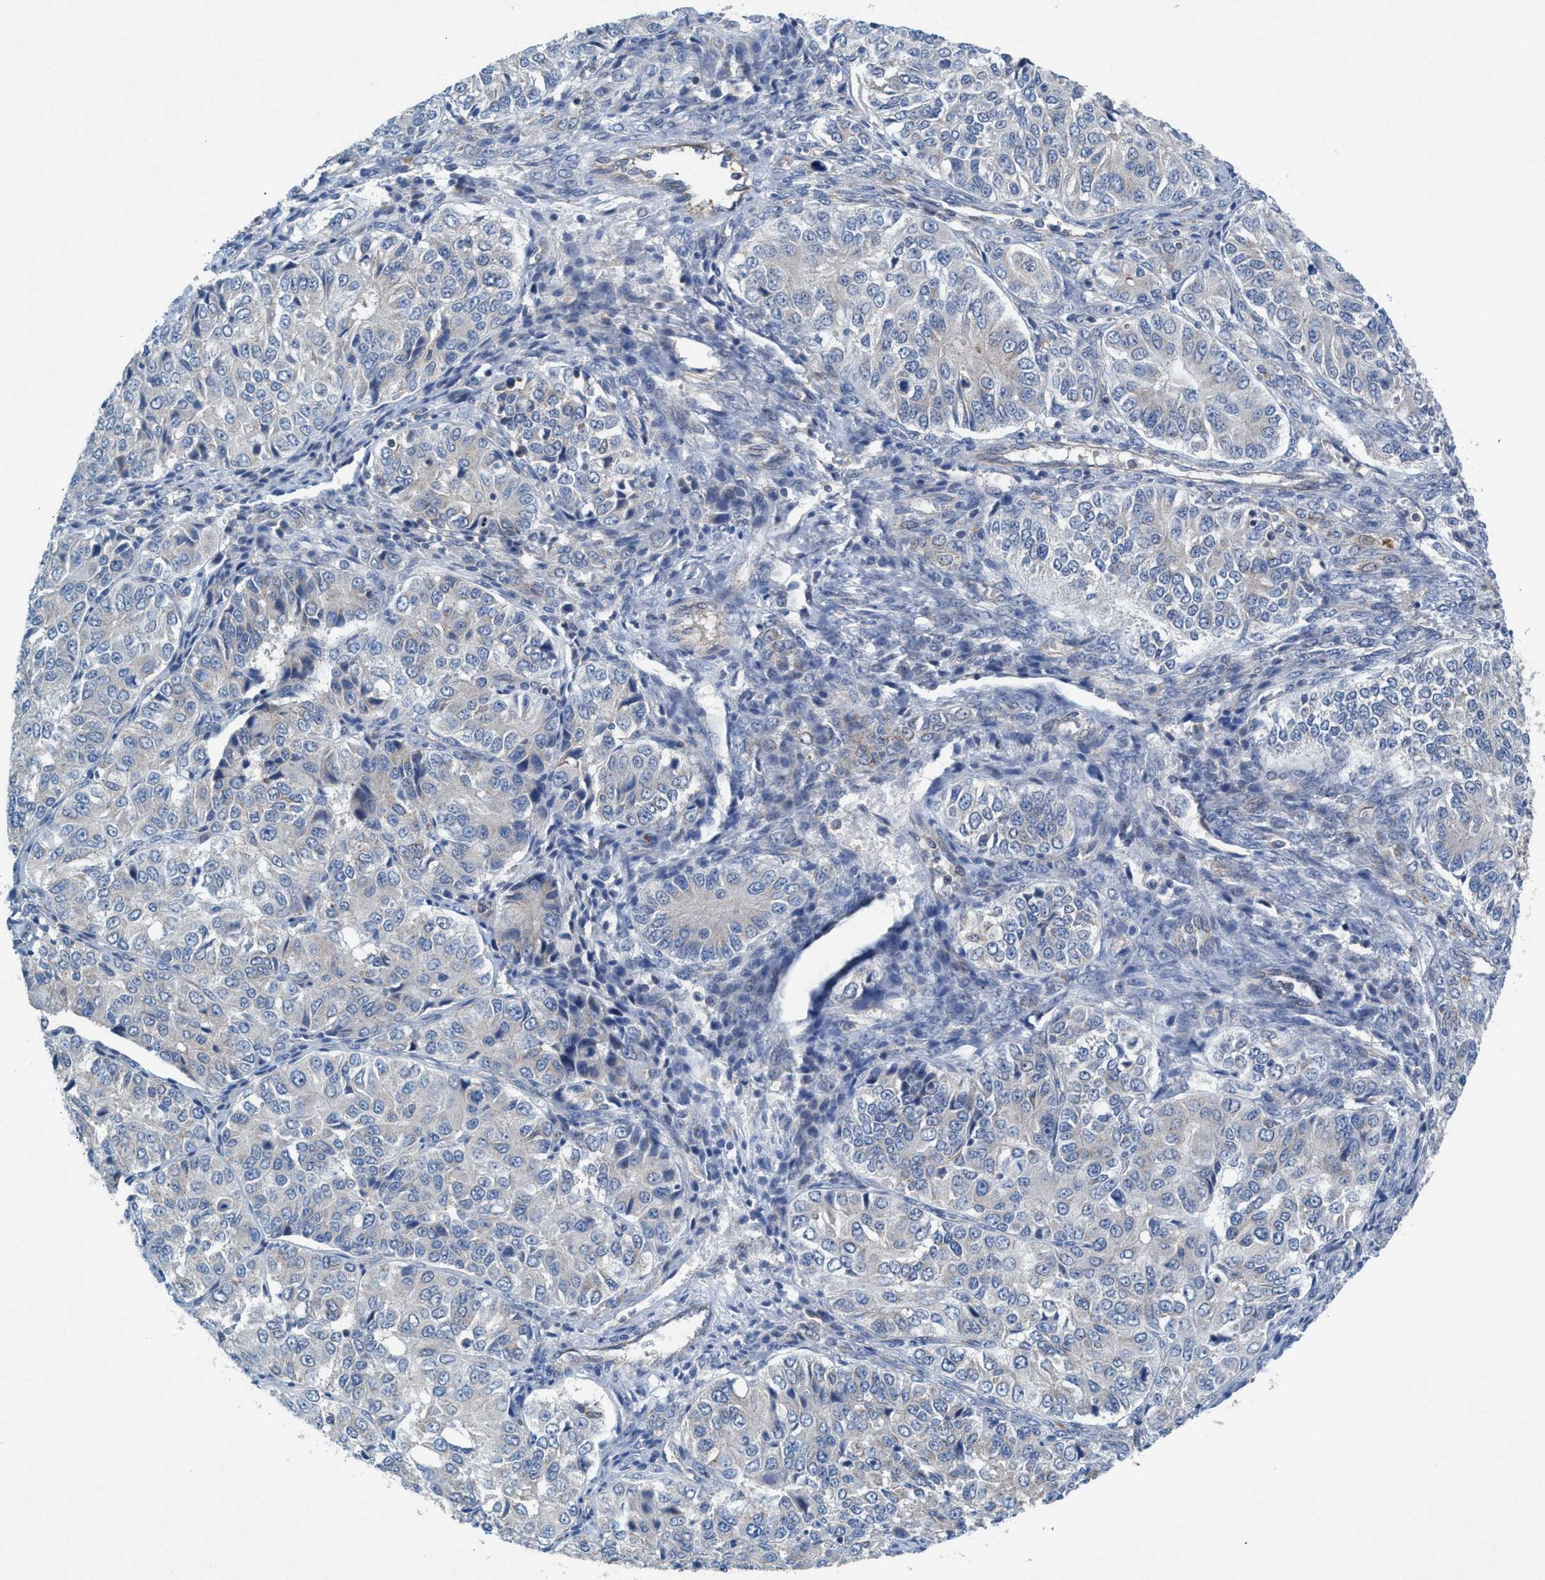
{"staining": {"intensity": "negative", "quantity": "none", "location": "none"}, "tissue": "ovarian cancer", "cell_type": "Tumor cells", "image_type": "cancer", "snomed": [{"axis": "morphology", "description": "Carcinoma, endometroid"}, {"axis": "topography", "description": "Ovary"}], "caption": "Tumor cells are negative for protein expression in human ovarian cancer (endometroid carcinoma). (Brightfield microscopy of DAB (3,3'-diaminobenzidine) immunohistochemistry at high magnification).", "gene": "MRM1", "patient": {"sex": "female", "age": 51}}